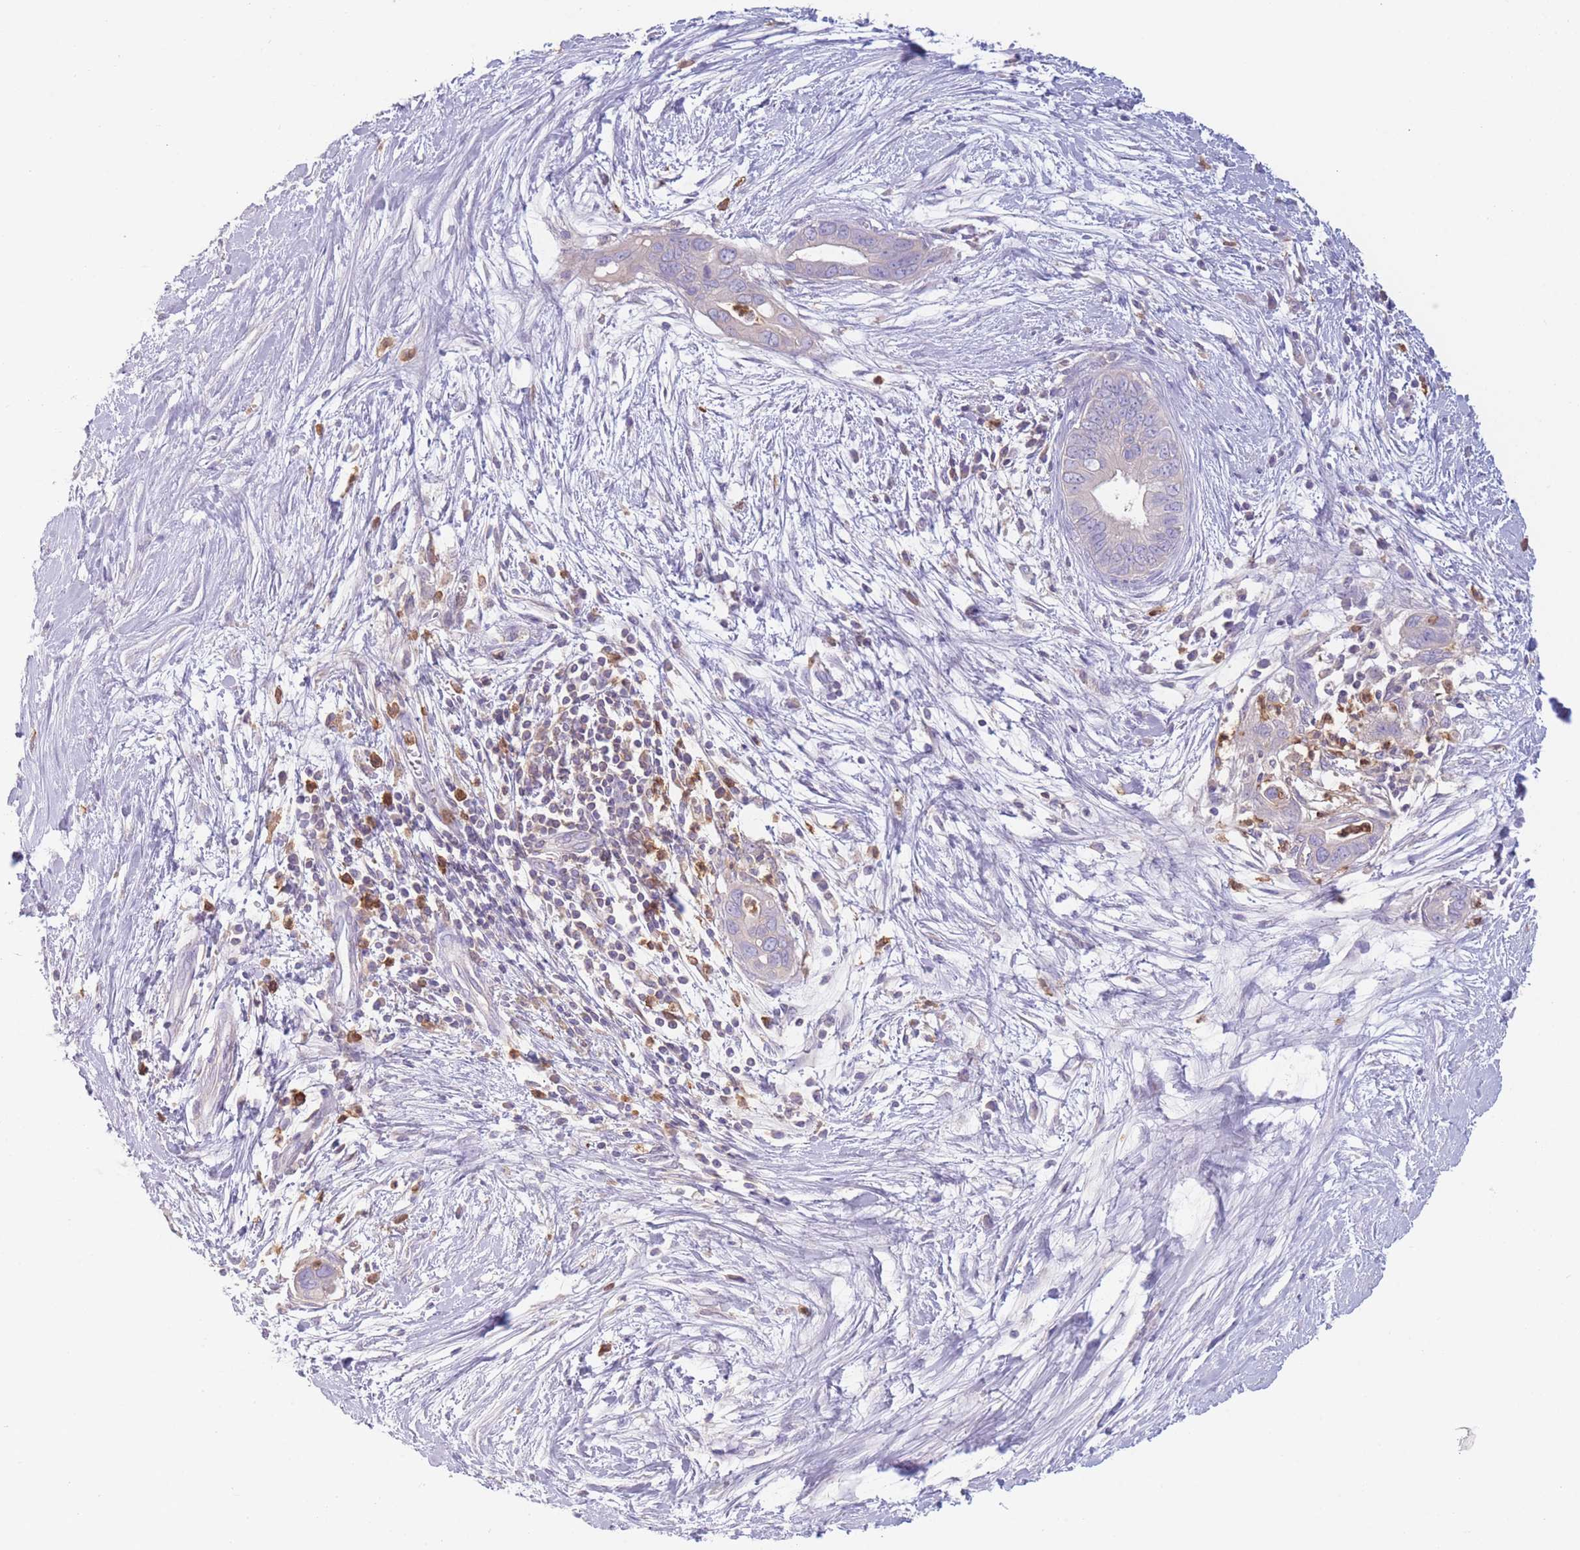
{"staining": {"intensity": "negative", "quantity": "none", "location": "none"}, "tissue": "pancreatic cancer", "cell_type": "Tumor cells", "image_type": "cancer", "snomed": [{"axis": "morphology", "description": "Adenocarcinoma, NOS"}, {"axis": "topography", "description": "Pancreas"}], "caption": "The photomicrograph displays no significant staining in tumor cells of adenocarcinoma (pancreatic). (DAB (3,3'-diaminobenzidine) immunohistochemistry, high magnification).", "gene": "ST3GAL4", "patient": {"sex": "male", "age": 75}}